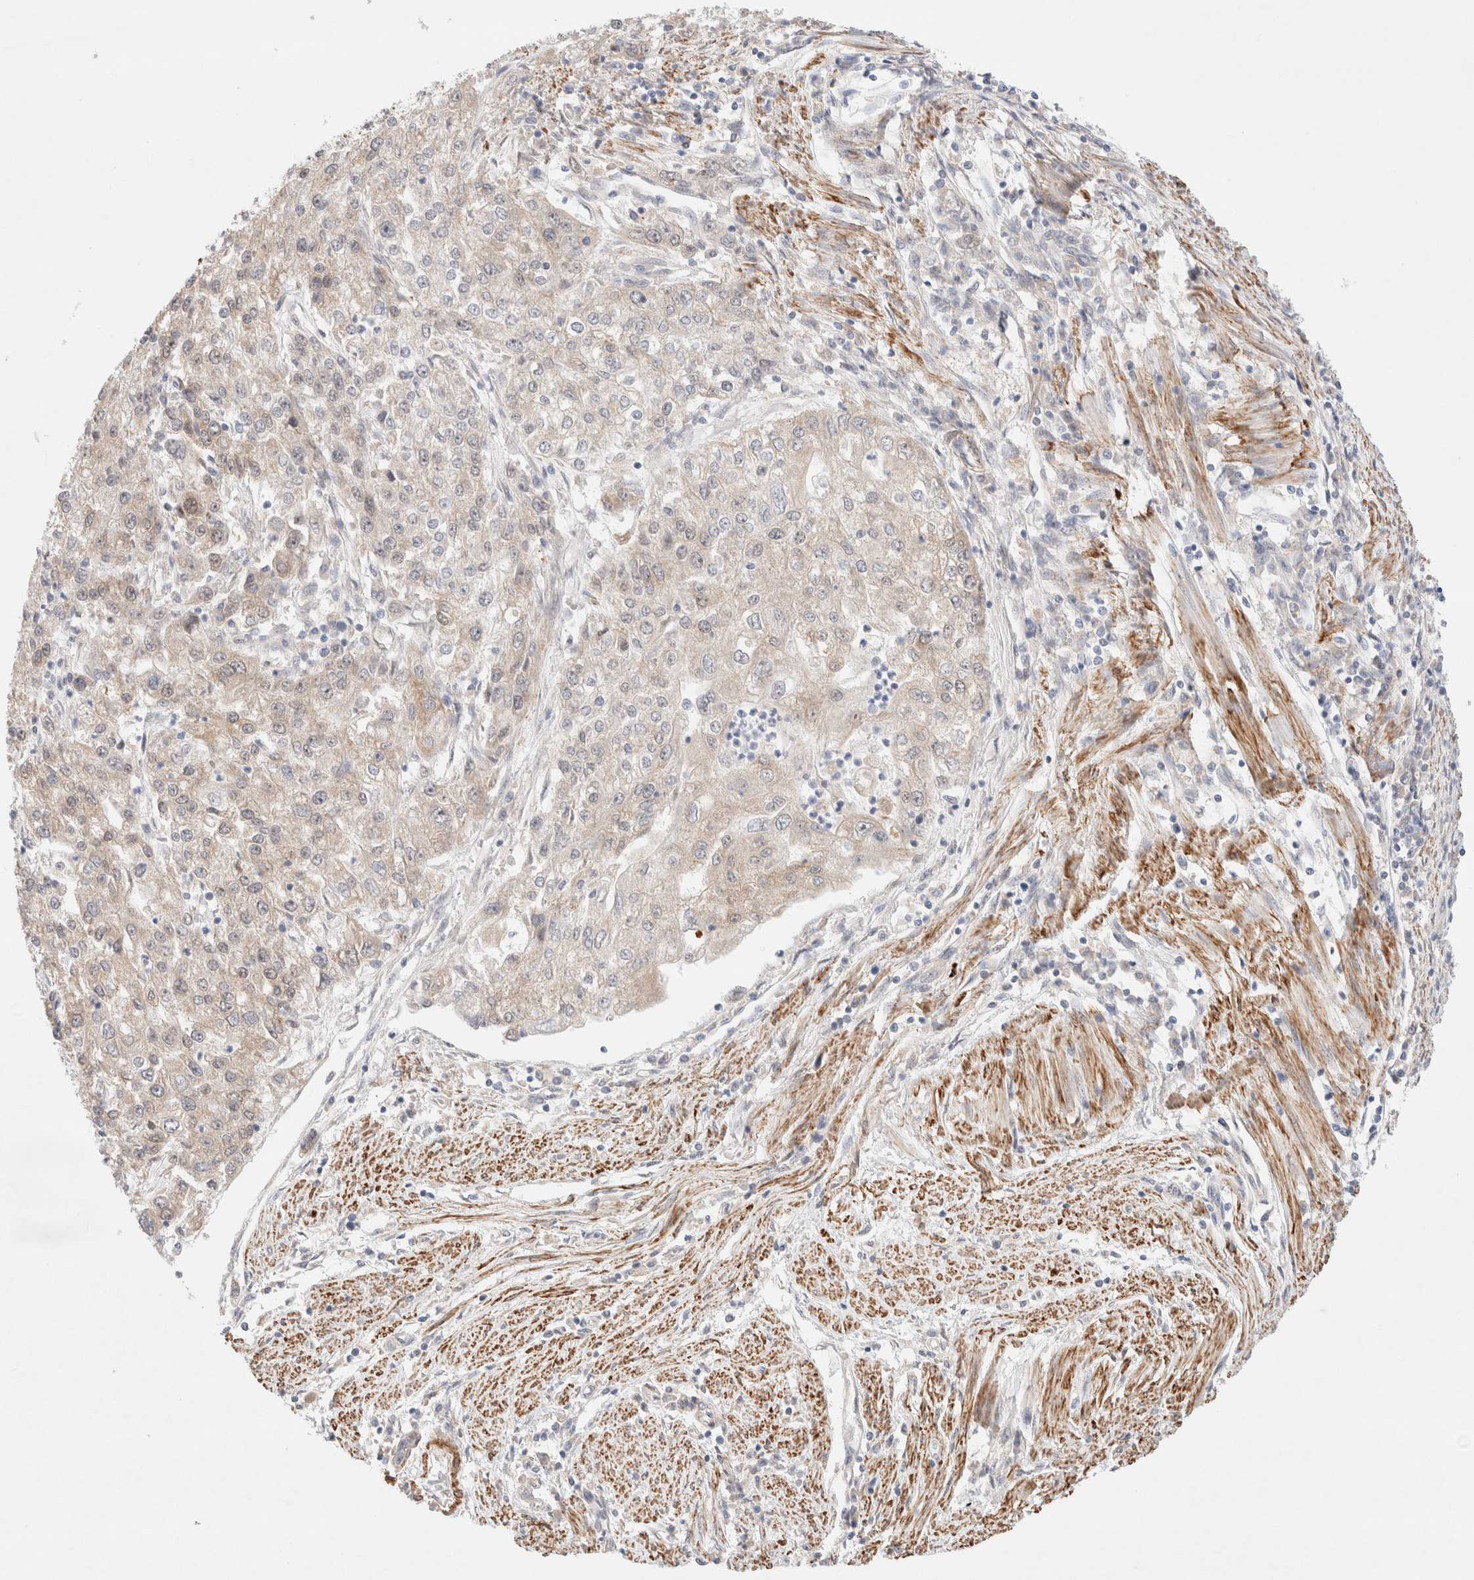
{"staining": {"intensity": "weak", "quantity": "<25%", "location": "cytoplasmic/membranous"}, "tissue": "endometrial cancer", "cell_type": "Tumor cells", "image_type": "cancer", "snomed": [{"axis": "morphology", "description": "Adenocarcinoma, NOS"}, {"axis": "topography", "description": "Endometrium"}], "caption": "Endometrial cancer (adenocarcinoma) stained for a protein using immunohistochemistry demonstrates no expression tumor cells.", "gene": "RRP15", "patient": {"sex": "female", "age": 49}}